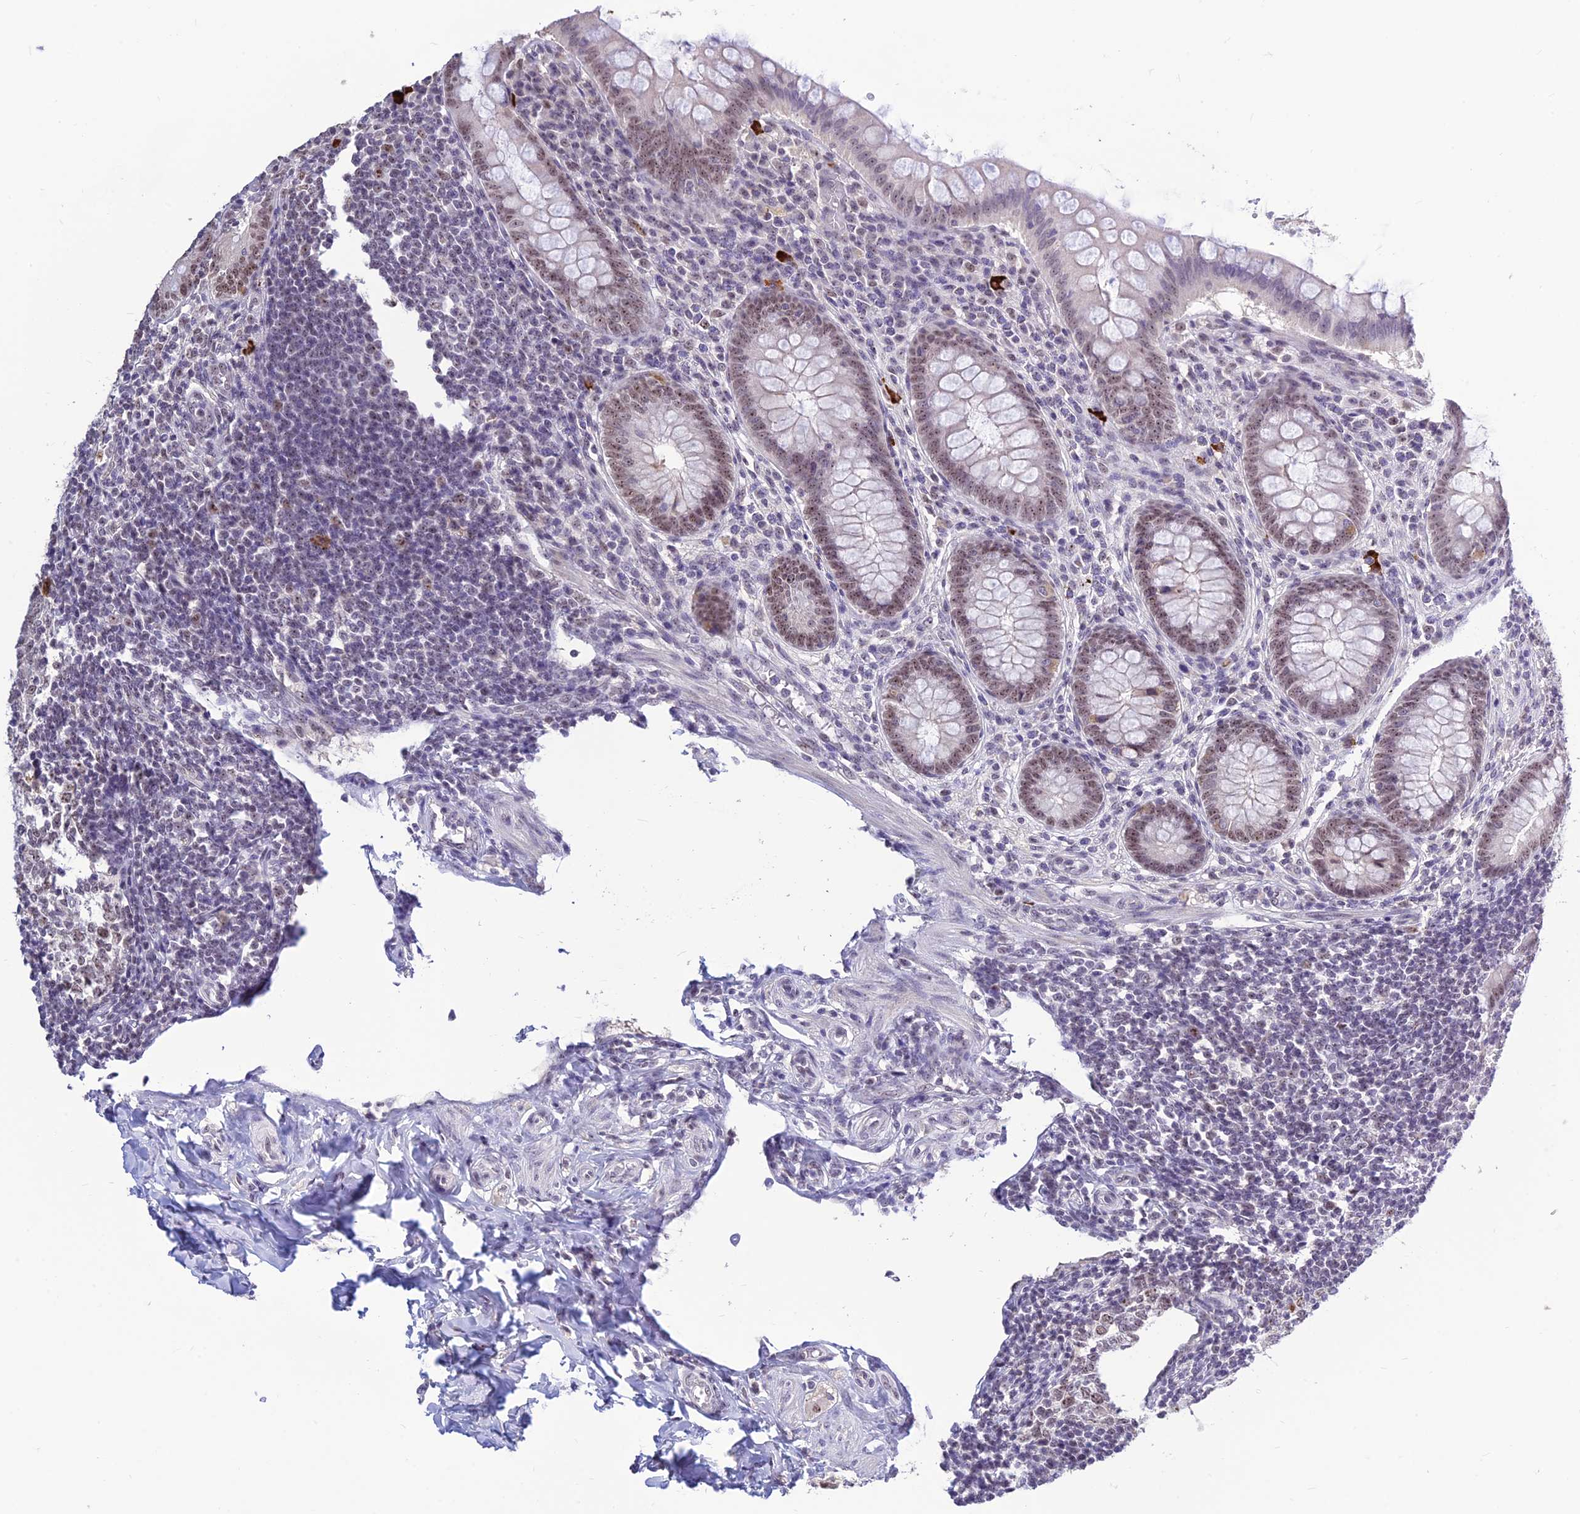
{"staining": {"intensity": "weak", "quantity": "25%-75%", "location": "nuclear"}, "tissue": "appendix", "cell_type": "Glandular cells", "image_type": "normal", "snomed": [{"axis": "morphology", "description": "Normal tissue, NOS"}, {"axis": "topography", "description": "Appendix"}], "caption": "This is a micrograph of immunohistochemistry (IHC) staining of normal appendix, which shows weak expression in the nuclear of glandular cells.", "gene": "POLR1G", "patient": {"sex": "female", "age": 33}}